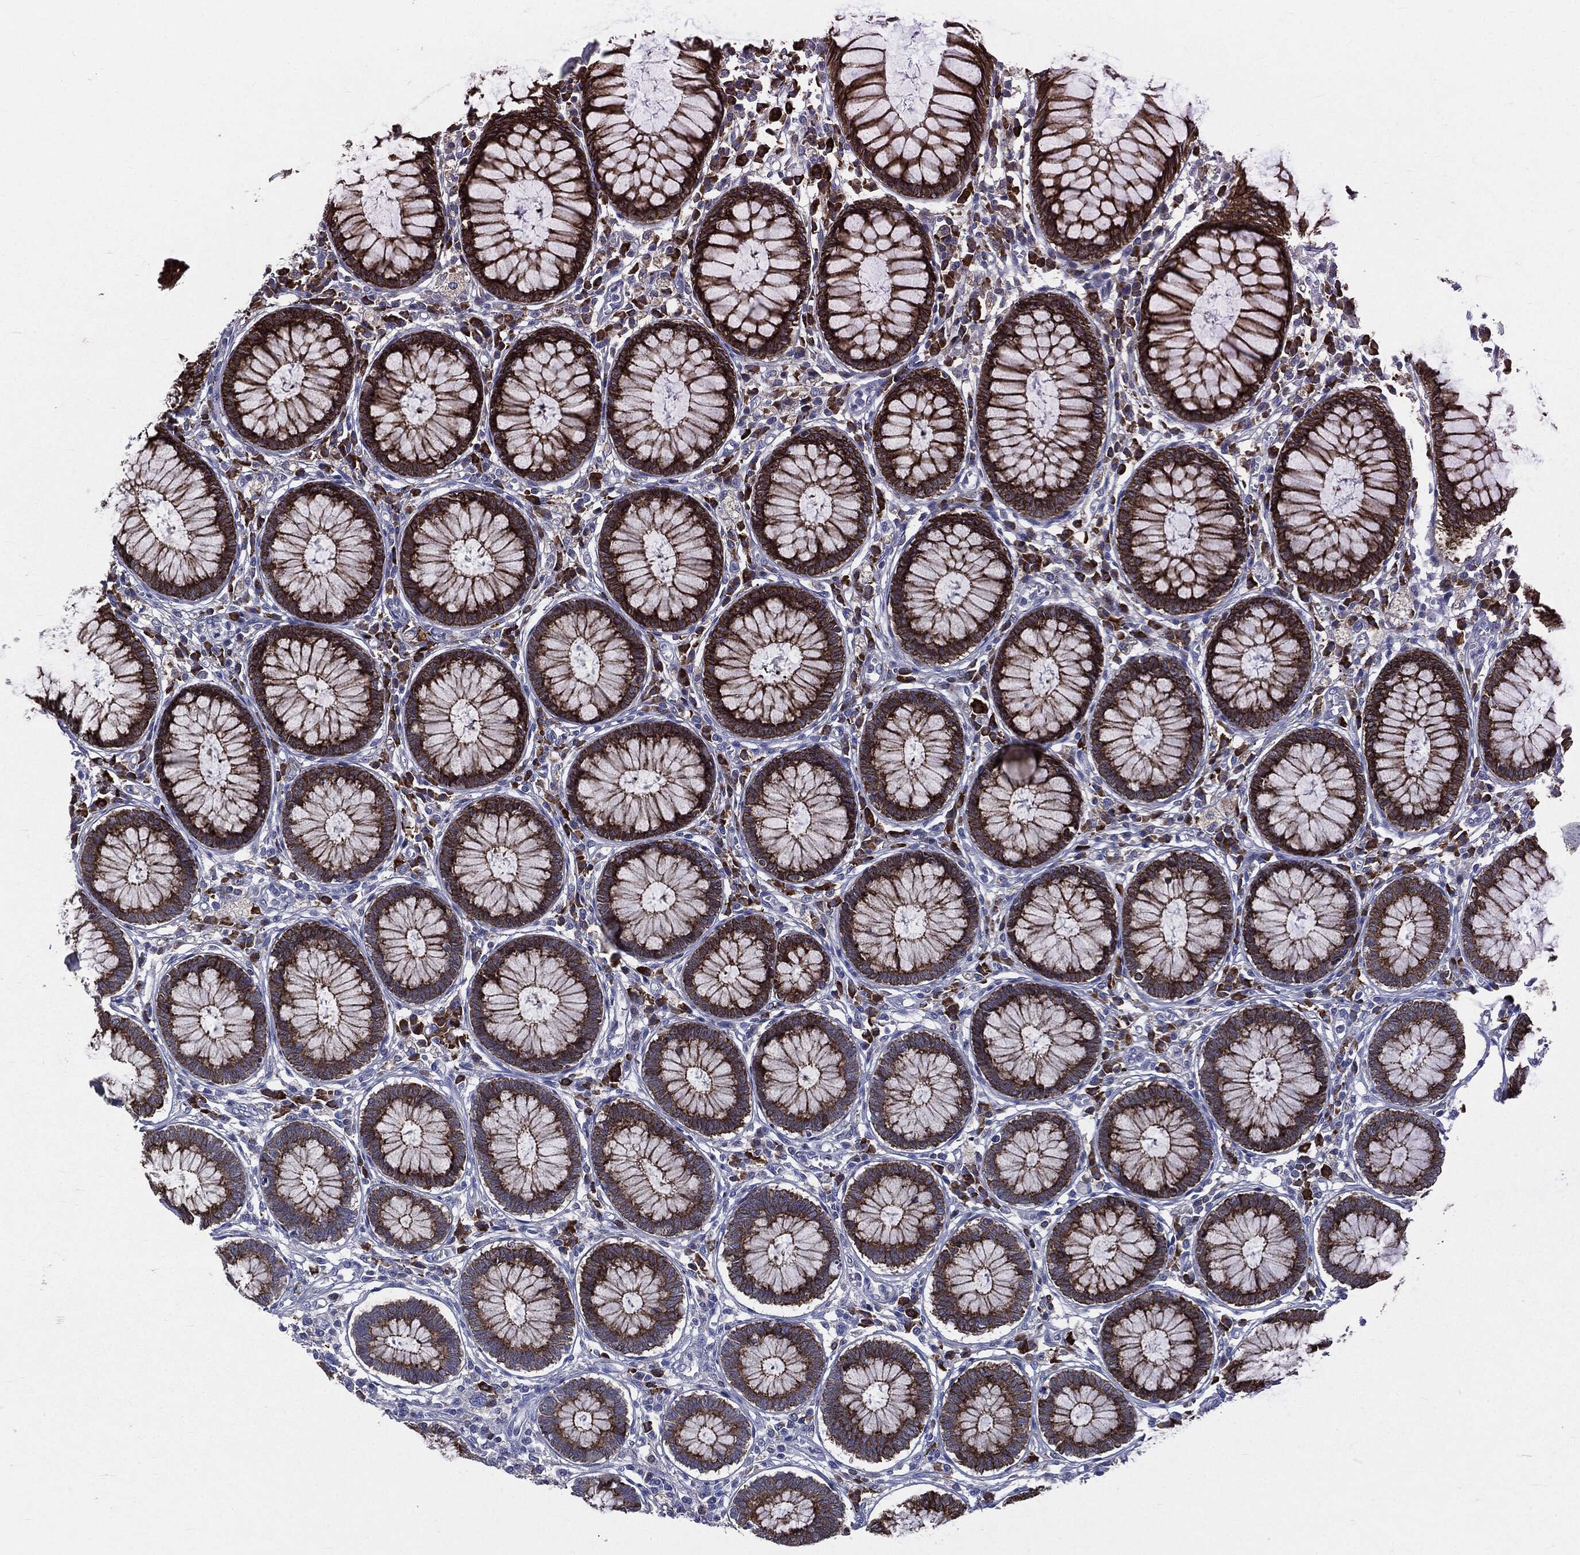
{"staining": {"intensity": "negative", "quantity": "none", "location": "none"}, "tissue": "colon", "cell_type": "Endothelial cells", "image_type": "normal", "snomed": [{"axis": "morphology", "description": "Normal tissue, NOS"}, {"axis": "topography", "description": "Colon"}], "caption": "Photomicrograph shows no protein expression in endothelial cells of normal colon. The staining is performed using DAB (3,3'-diaminobenzidine) brown chromogen with nuclei counter-stained in using hematoxylin.", "gene": "PTGS2", "patient": {"sex": "male", "age": 65}}